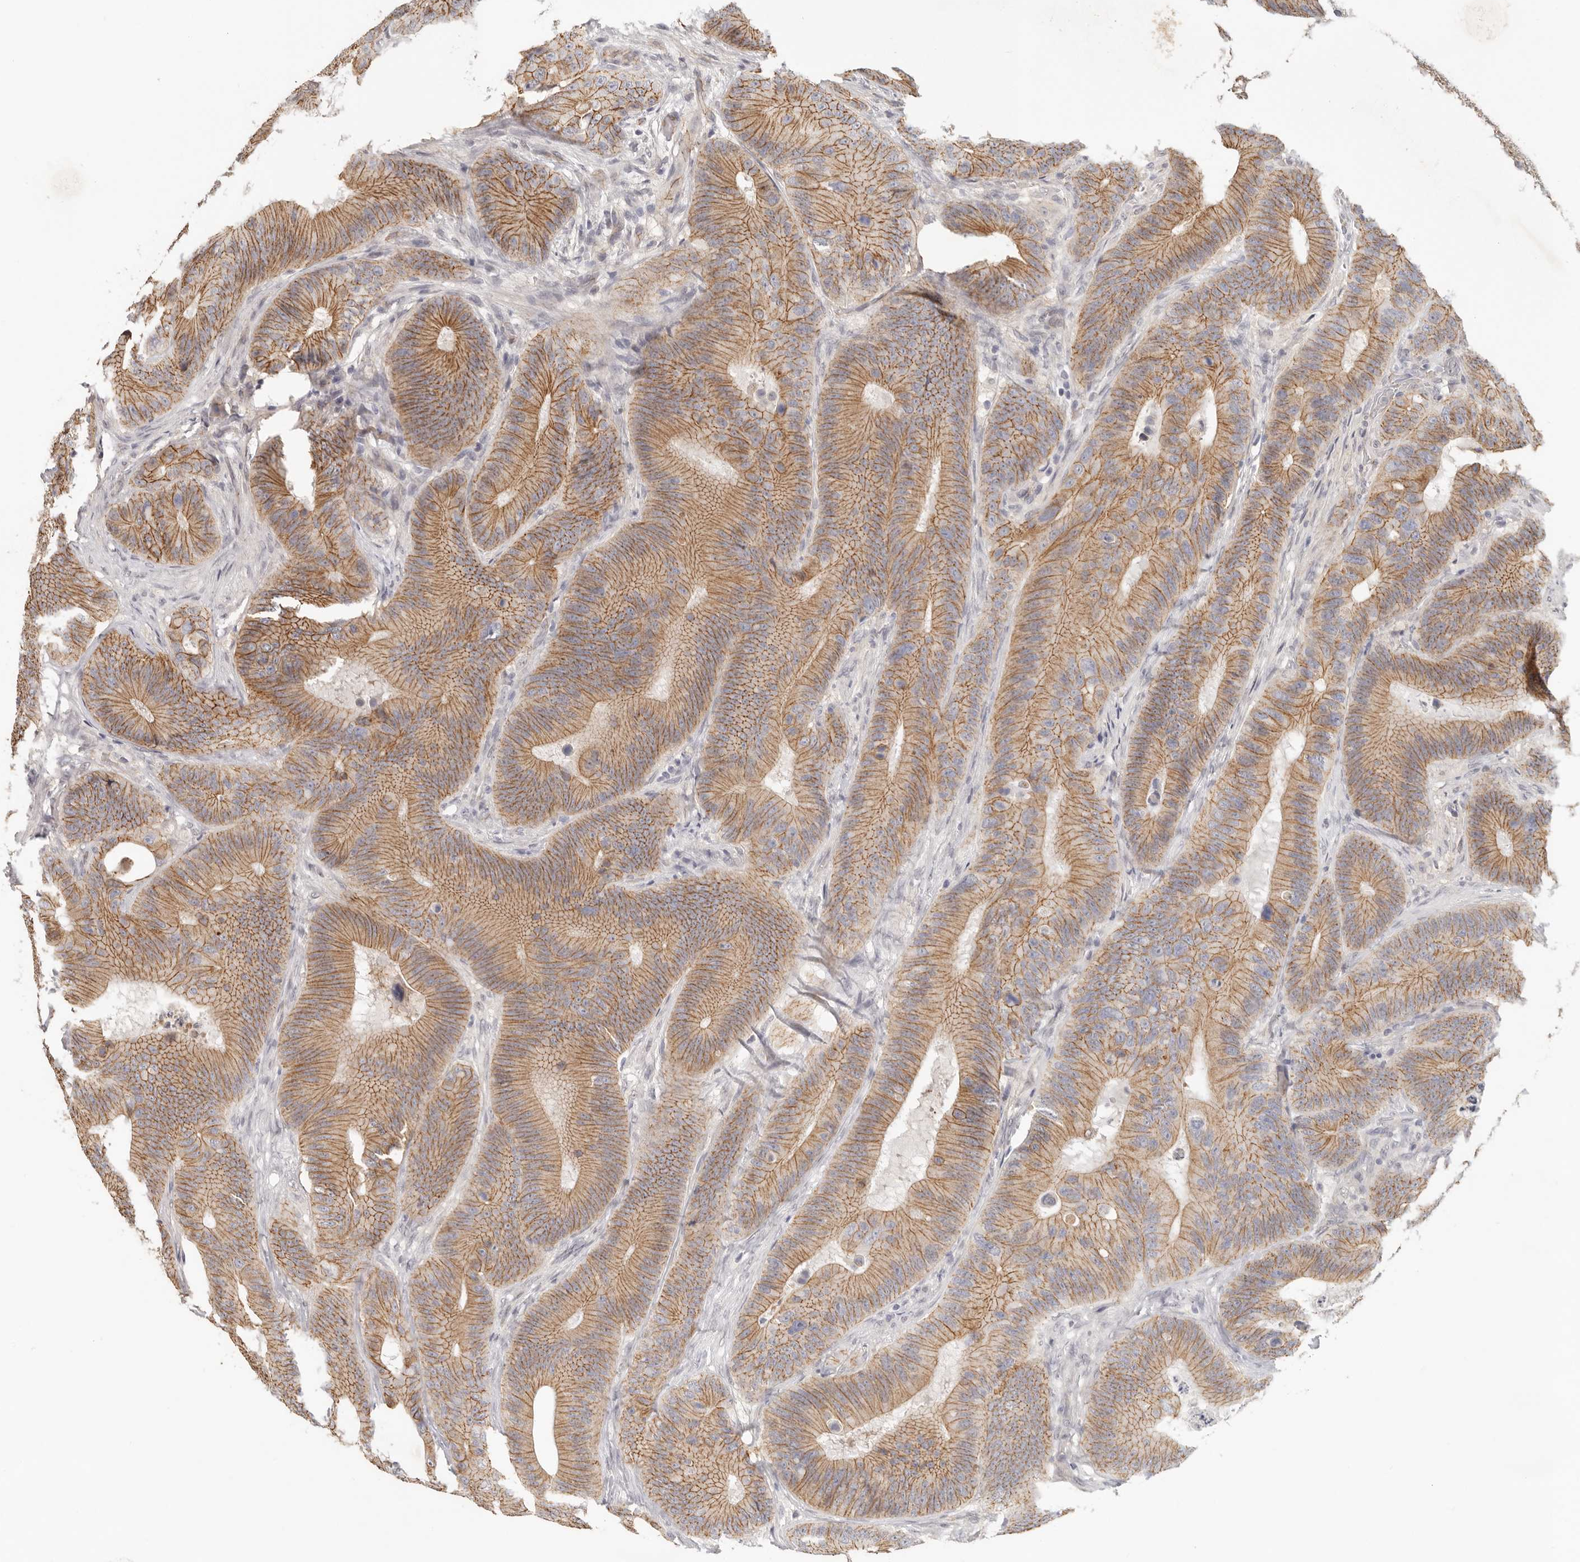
{"staining": {"intensity": "moderate", "quantity": ">75%", "location": "cytoplasmic/membranous"}, "tissue": "colorectal cancer", "cell_type": "Tumor cells", "image_type": "cancer", "snomed": [{"axis": "morphology", "description": "Adenocarcinoma, NOS"}, {"axis": "topography", "description": "Colon"}], "caption": "DAB (3,3'-diaminobenzidine) immunohistochemical staining of human colorectal cancer (adenocarcinoma) demonstrates moderate cytoplasmic/membranous protein staining in approximately >75% of tumor cells.", "gene": "ANXA9", "patient": {"sex": "male", "age": 83}}